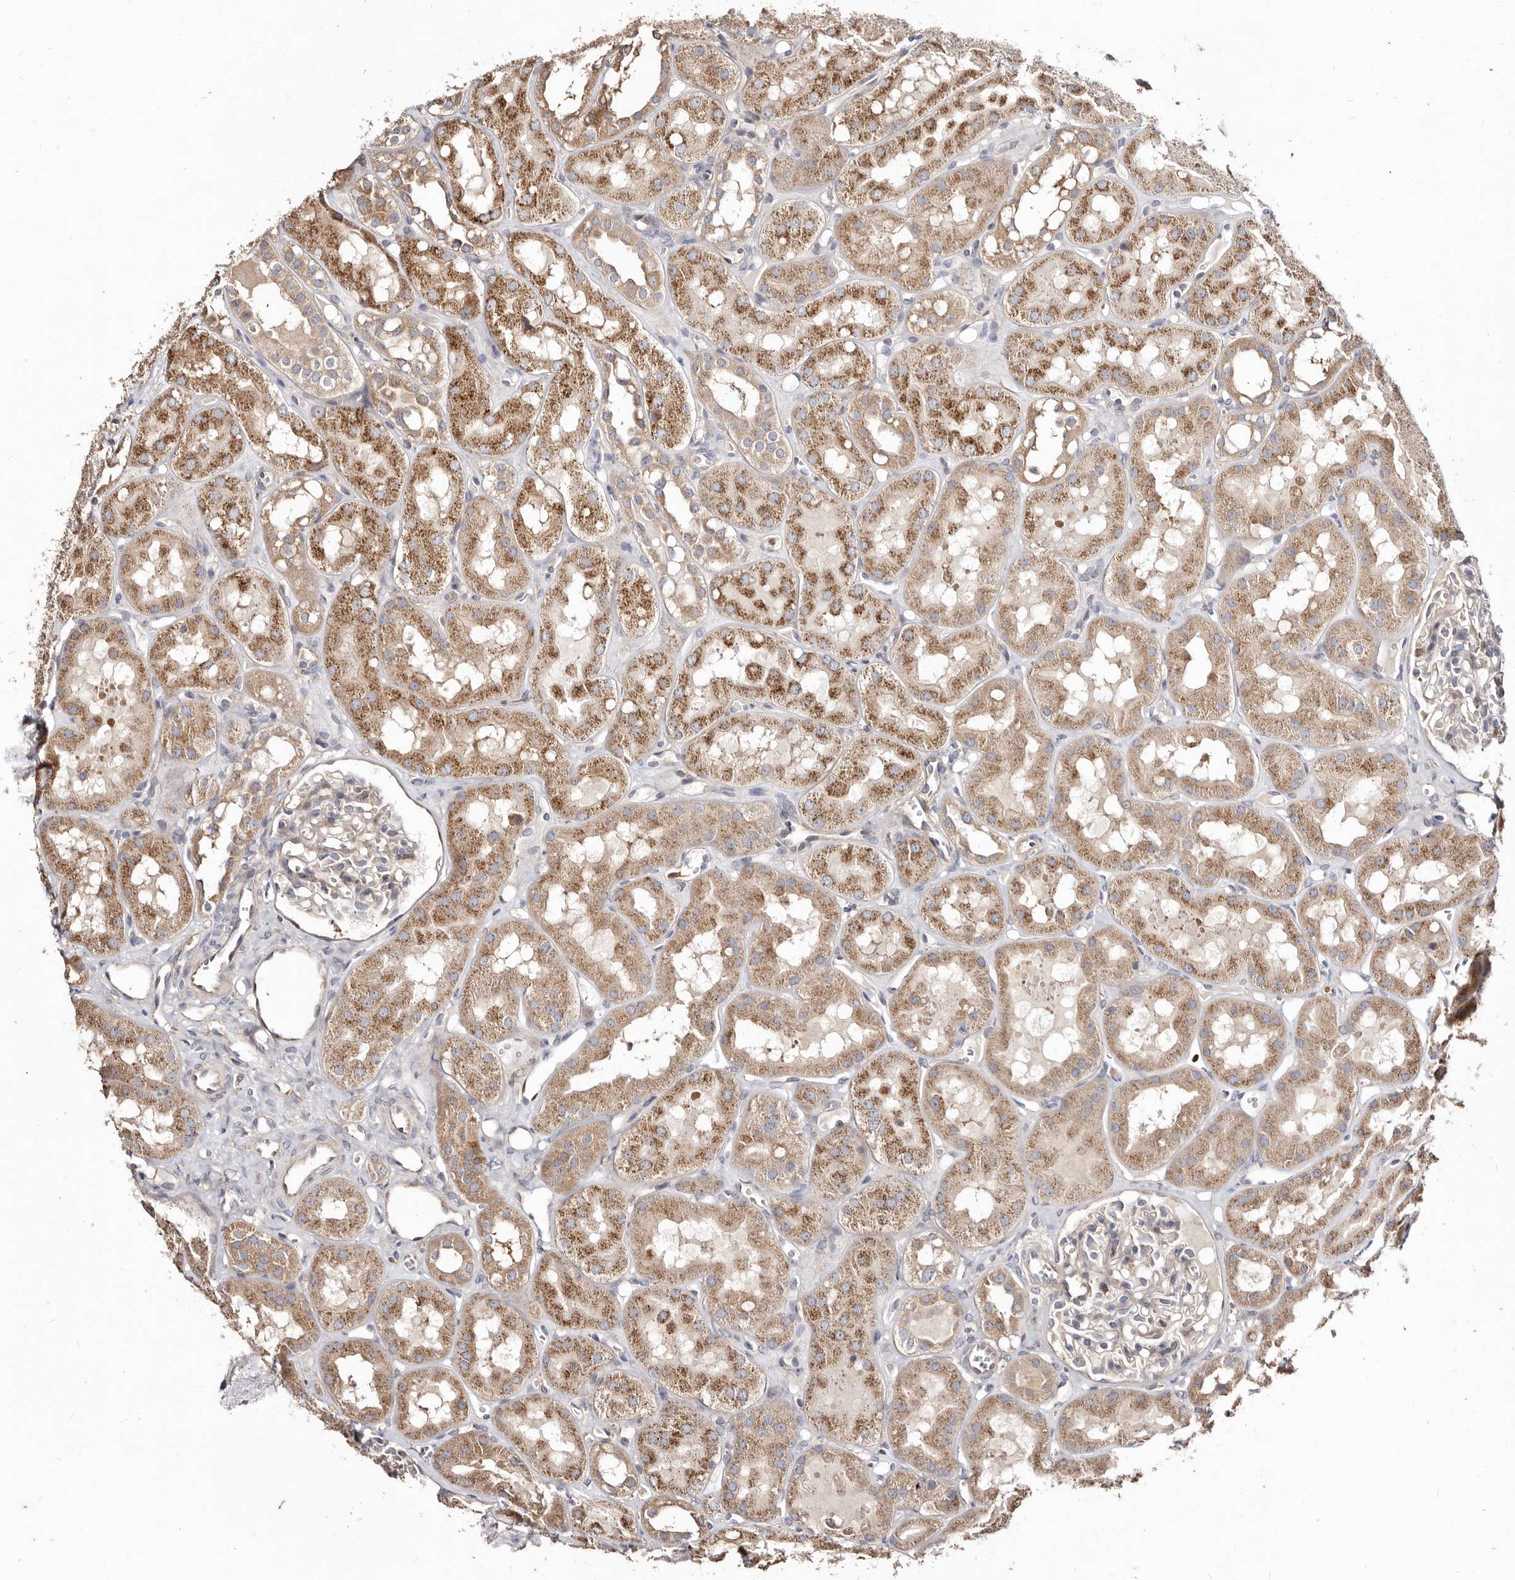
{"staining": {"intensity": "weak", "quantity": "<25%", "location": "cytoplasmic/membranous"}, "tissue": "kidney", "cell_type": "Cells in glomeruli", "image_type": "normal", "snomed": [{"axis": "morphology", "description": "Normal tissue, NOS"}, {"axis": "topography", "description": "Kidney"}], "caption": "Immunohistochemistry (IHC) histopathology image of benign human kidney stained for a protein (brown), which reveals no expression in cells in glomeruli.", "gene": "LRRC25", "patient": {"sex": "male", "age": 16}}